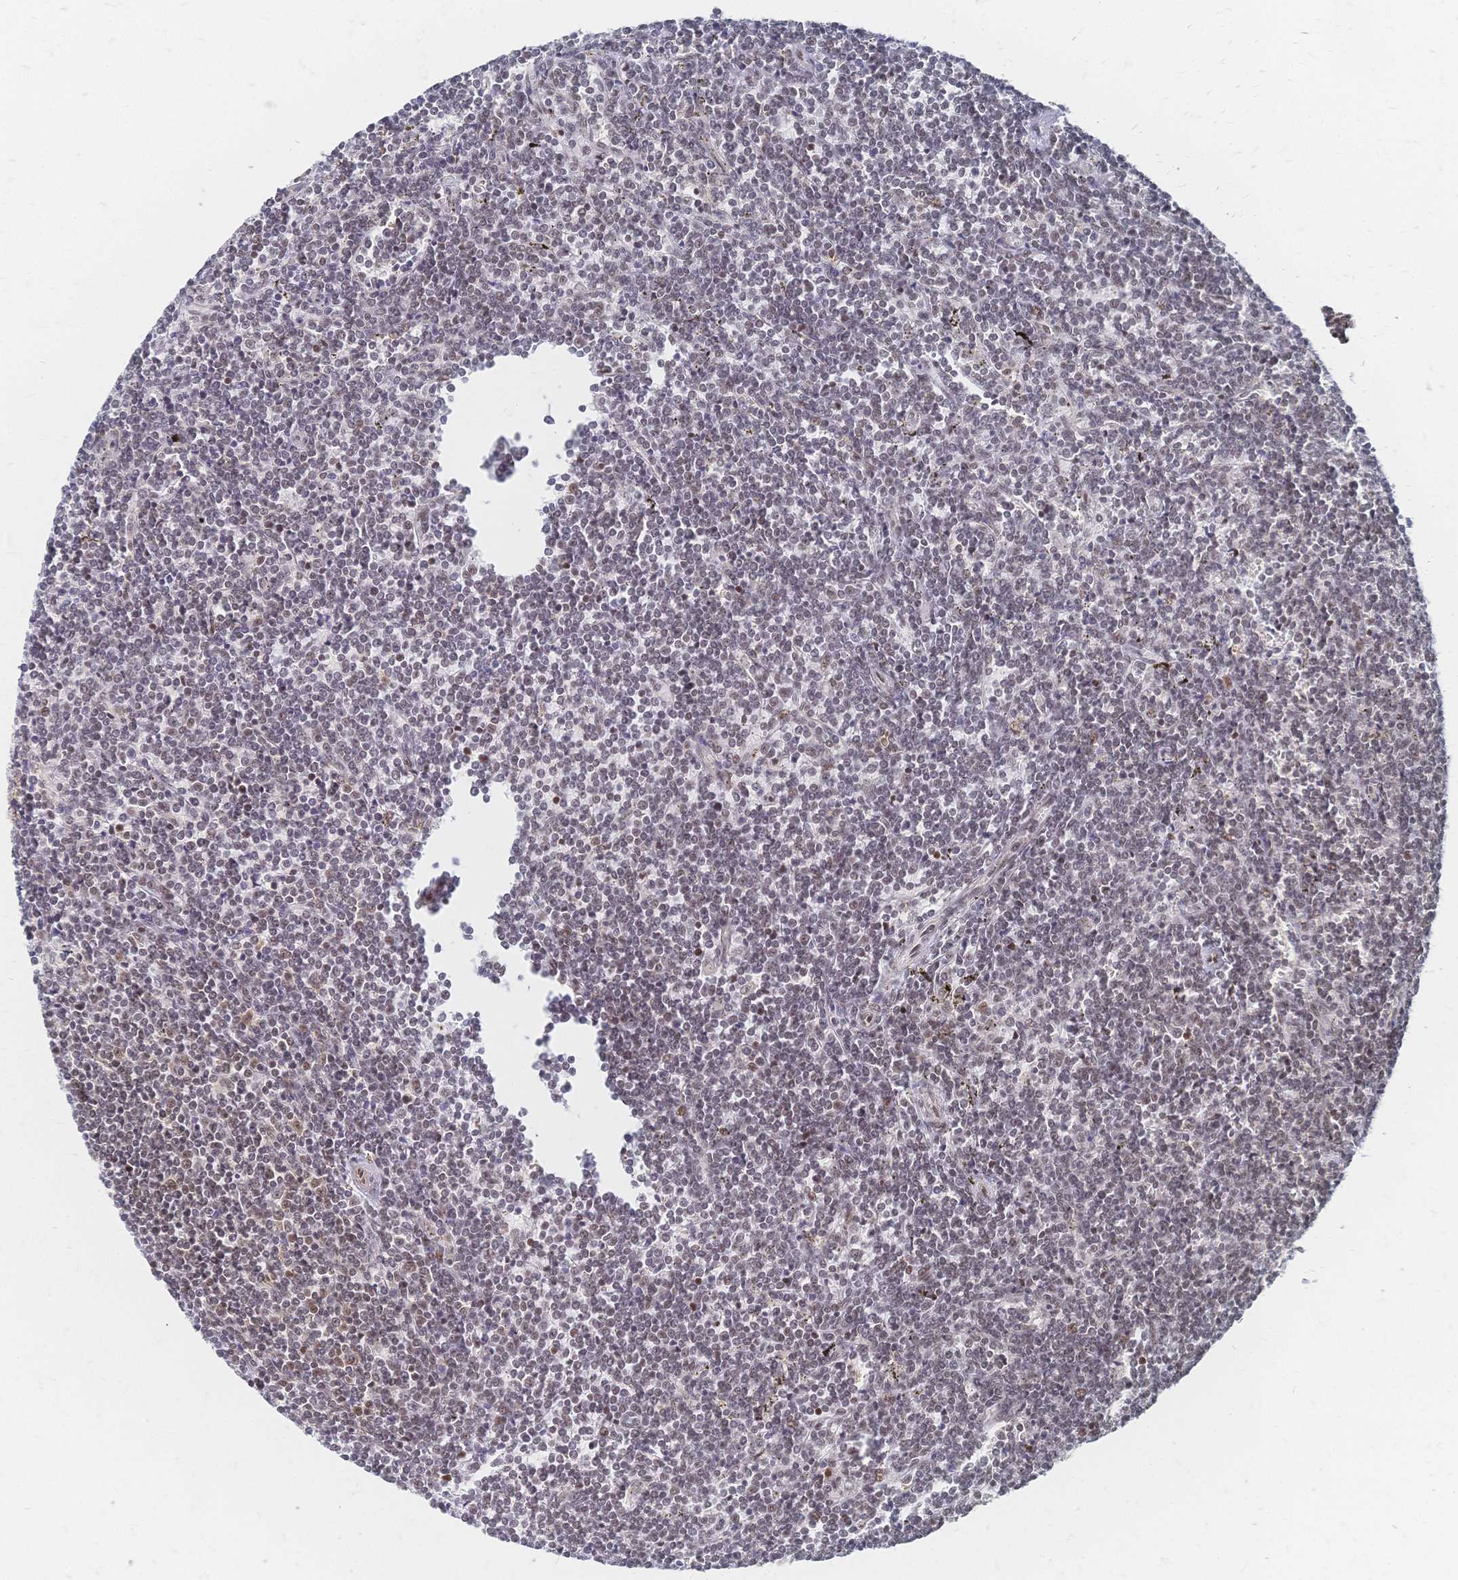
{"staining": {"intensity": "weak", "quantity": "<25%", "location": "nuclear"}, "tissue": "lymphoma", "cell_type": "Tumor cells", "image_type": "cancer", "snomed": [{"axis": "morphology", "description": "Malignant lymphoma, non-Hodgkin's type, Low grade"}, {"axis": "topography", "description": "Spleen"}], "caption": "Tumor cells are negative for protein expression in human malignant lymphoma, non-Hodgkin's type (low-grade).", "gene": "NELFA", "patient": {"sex": "male", "age": 78}}